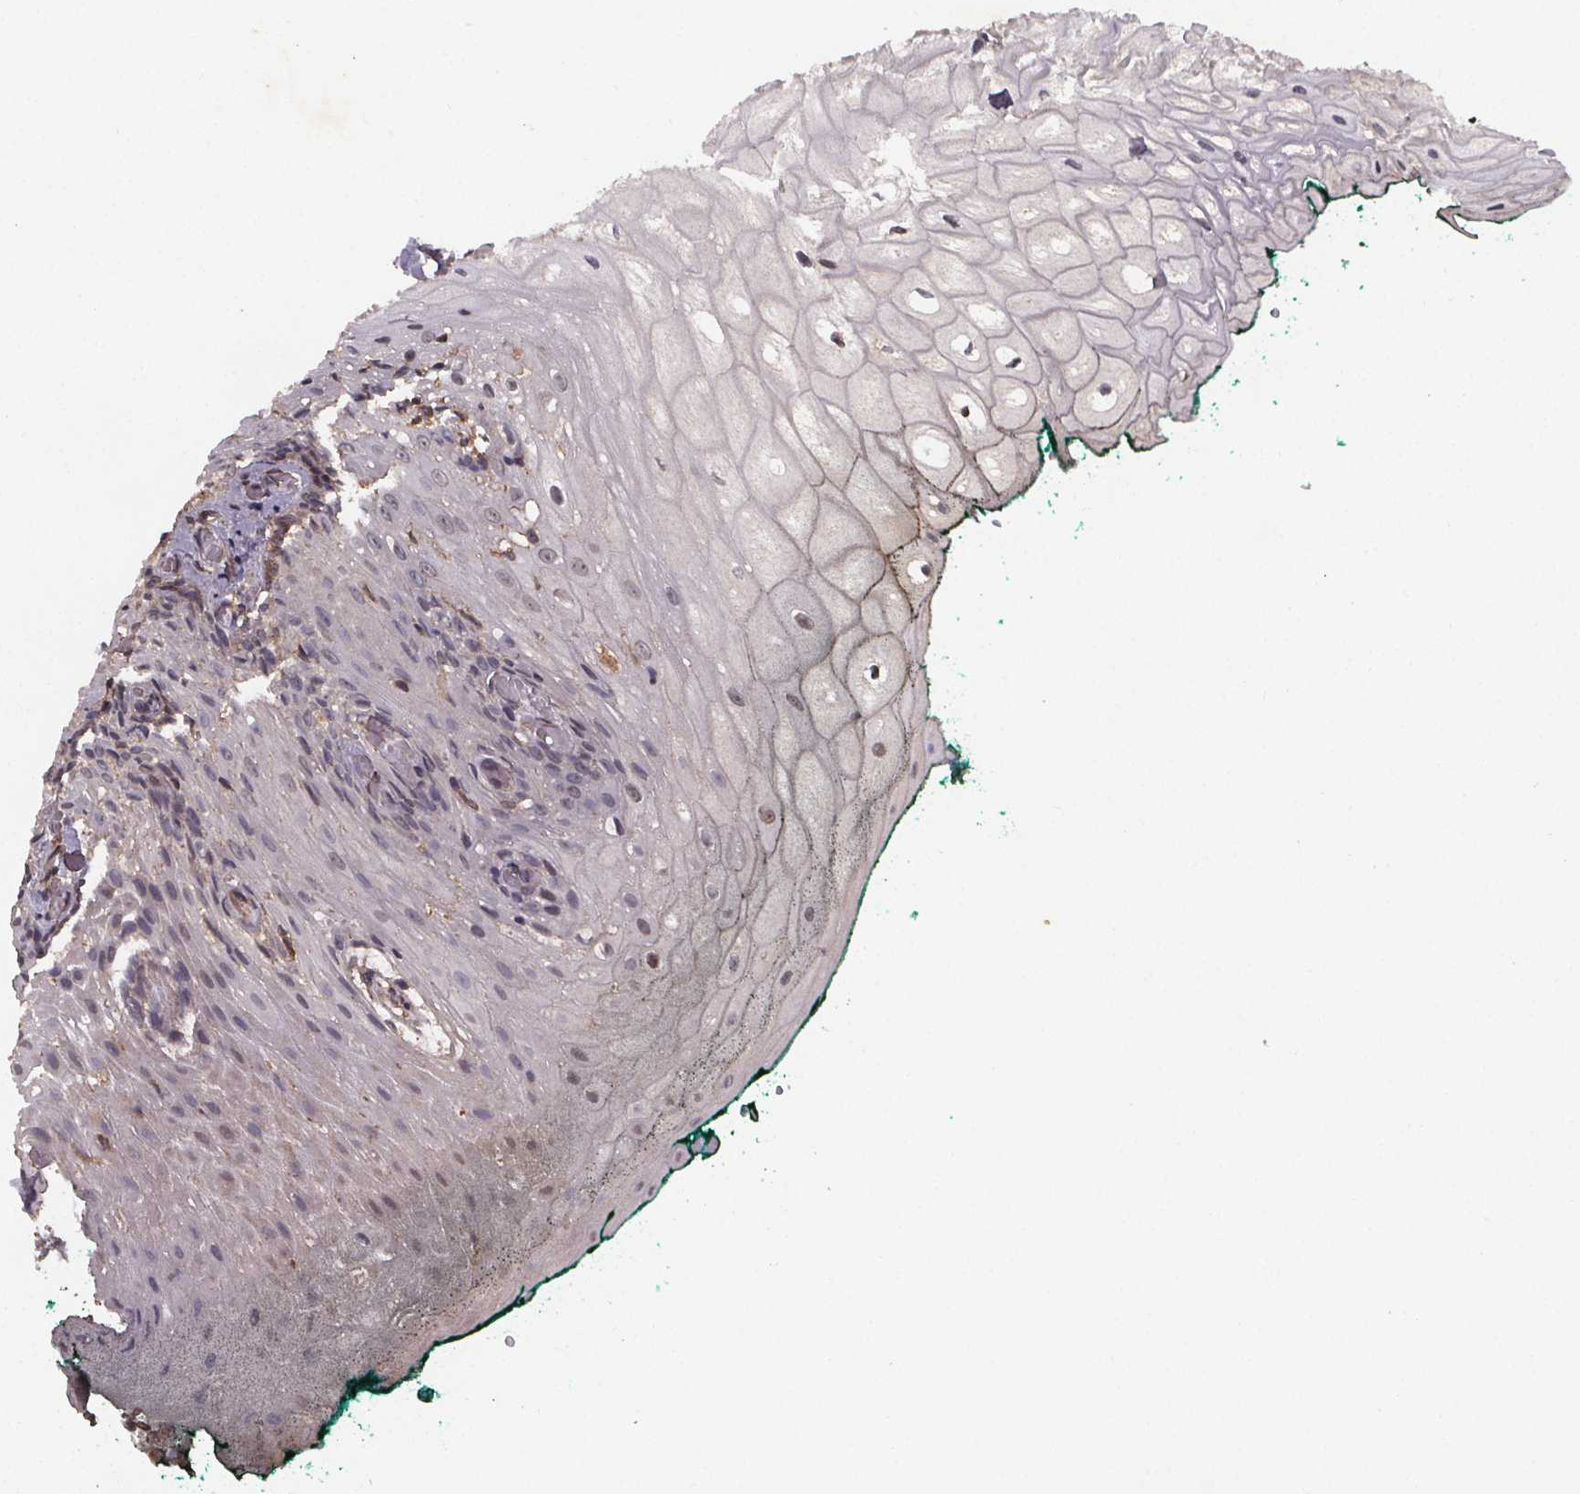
{"staining": {"intensity": "moderate", "quantity": "<25%", "location": "nuclear"}, "tissue": "oral mucosa", "cell_type": "Squamous epithelial cells", "image_type": "normal", "snomed": [{"axis": "morphology", "description": "Normal tissue, NOS"}, {"axis": "topography", "description": "Oral tissue"}, {"axis": "topography", "description": "Head-Neck"}], "caption": "Immunohistochemistry micrograph of unremarkable oral mucosa: oral mucosa stained using IHC reveals low levels of moderate protein expression localized specifically in the nuclear of squamous epithelial cells, appearing as a nuclear brown color.", "gene": "PIERCE2", "patient": {"sex": "female", "age": 68}}